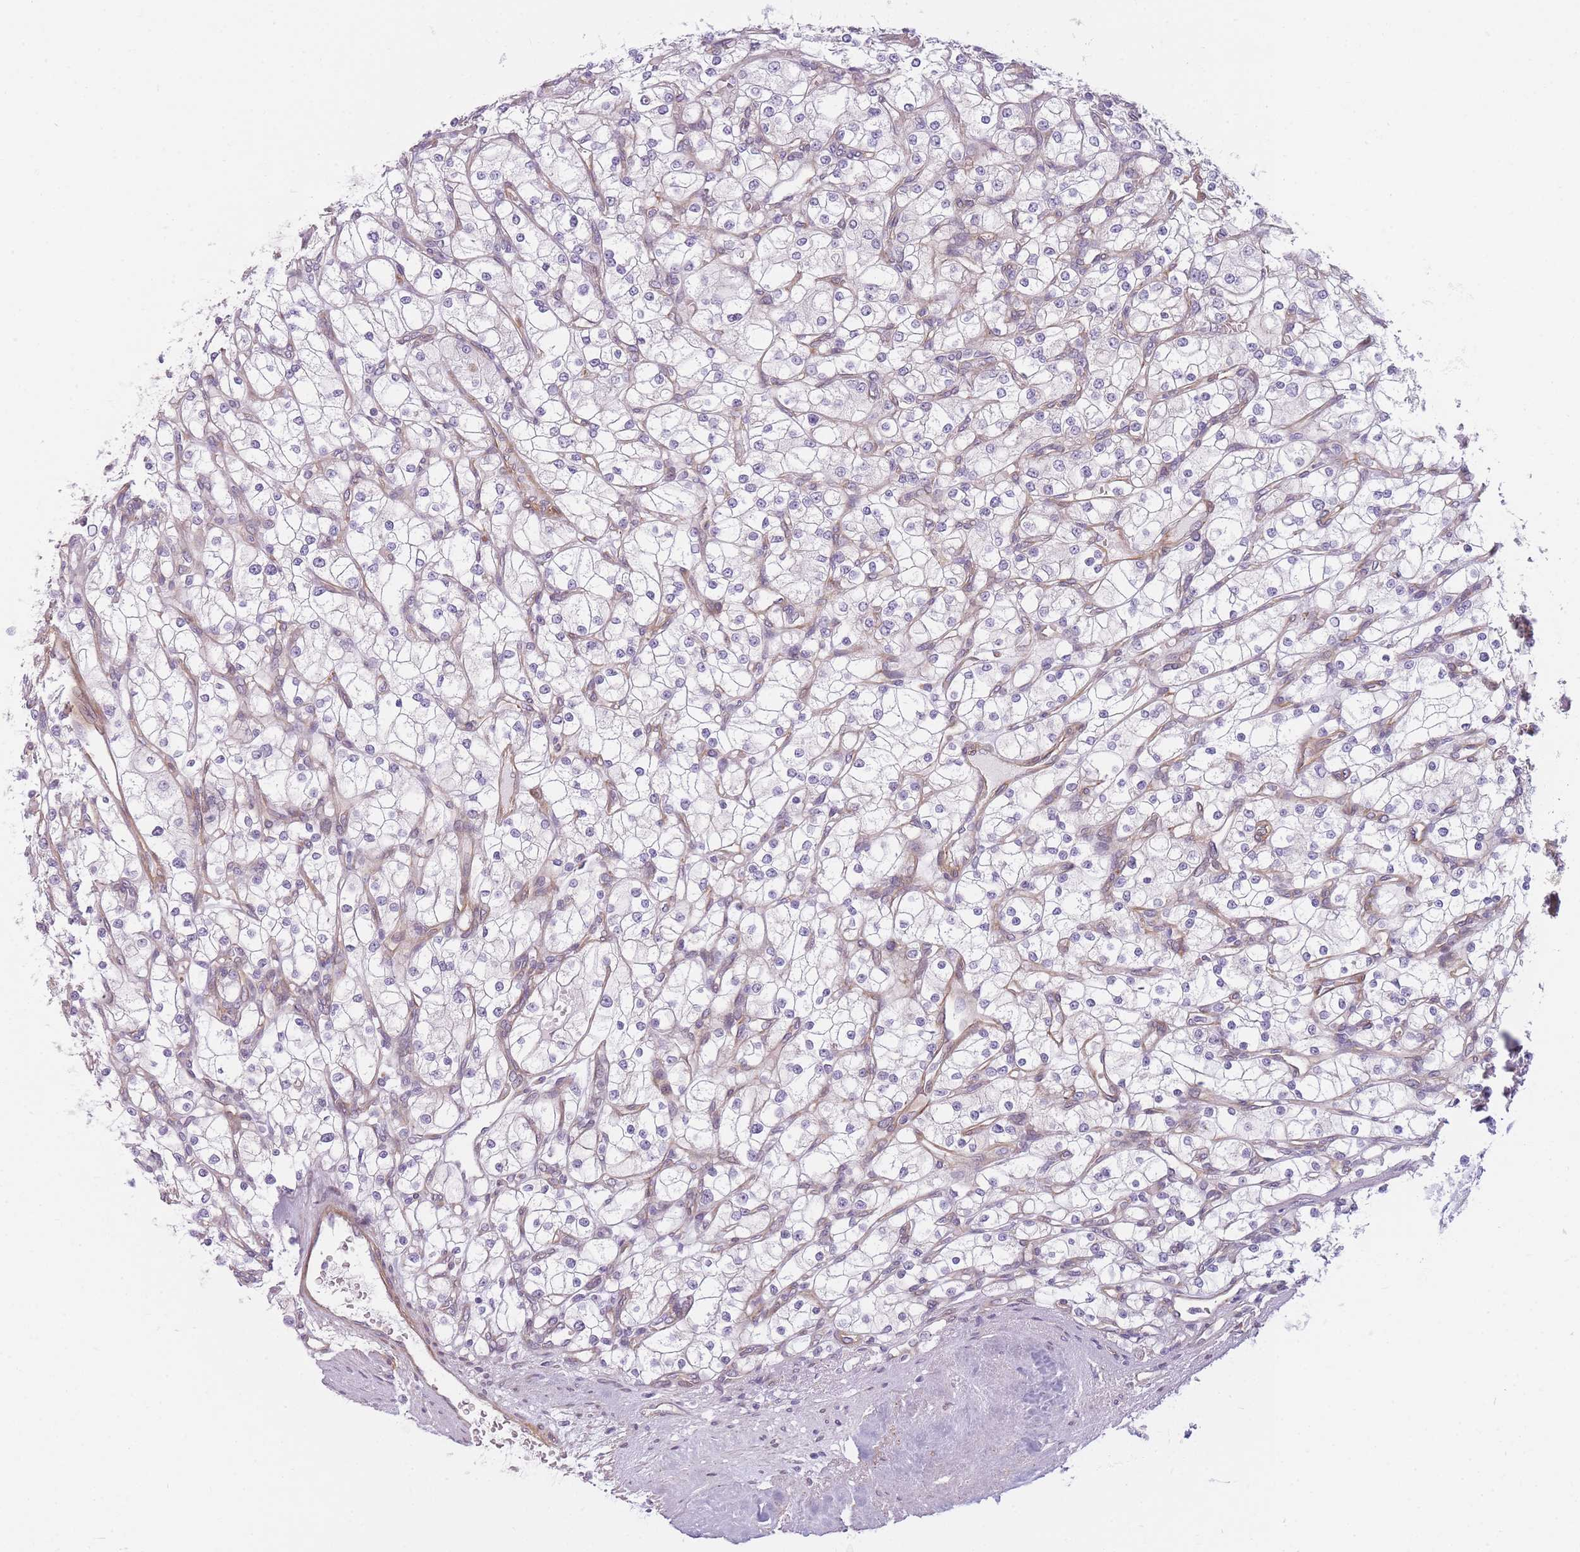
{"staining": {"intensity": "negative", "quantity": "none", "location": "none"}, "tissue": "renal cancer", "cell_type": "Tumor cells", "image_type": "cancer", "snomed": [{"axis": "morphology", "description": "Adenocarcinoma, NOS"}, {"axis": "topography", "description": "Kidney"}], "caption": "IHC histopathology image of neoplastic tissue: human renal cancer stained with DAB displays no significant protein positivity in tumor cells.", "gene": "SLC7A6", "patient": {"sex": "male", "age": 80}}